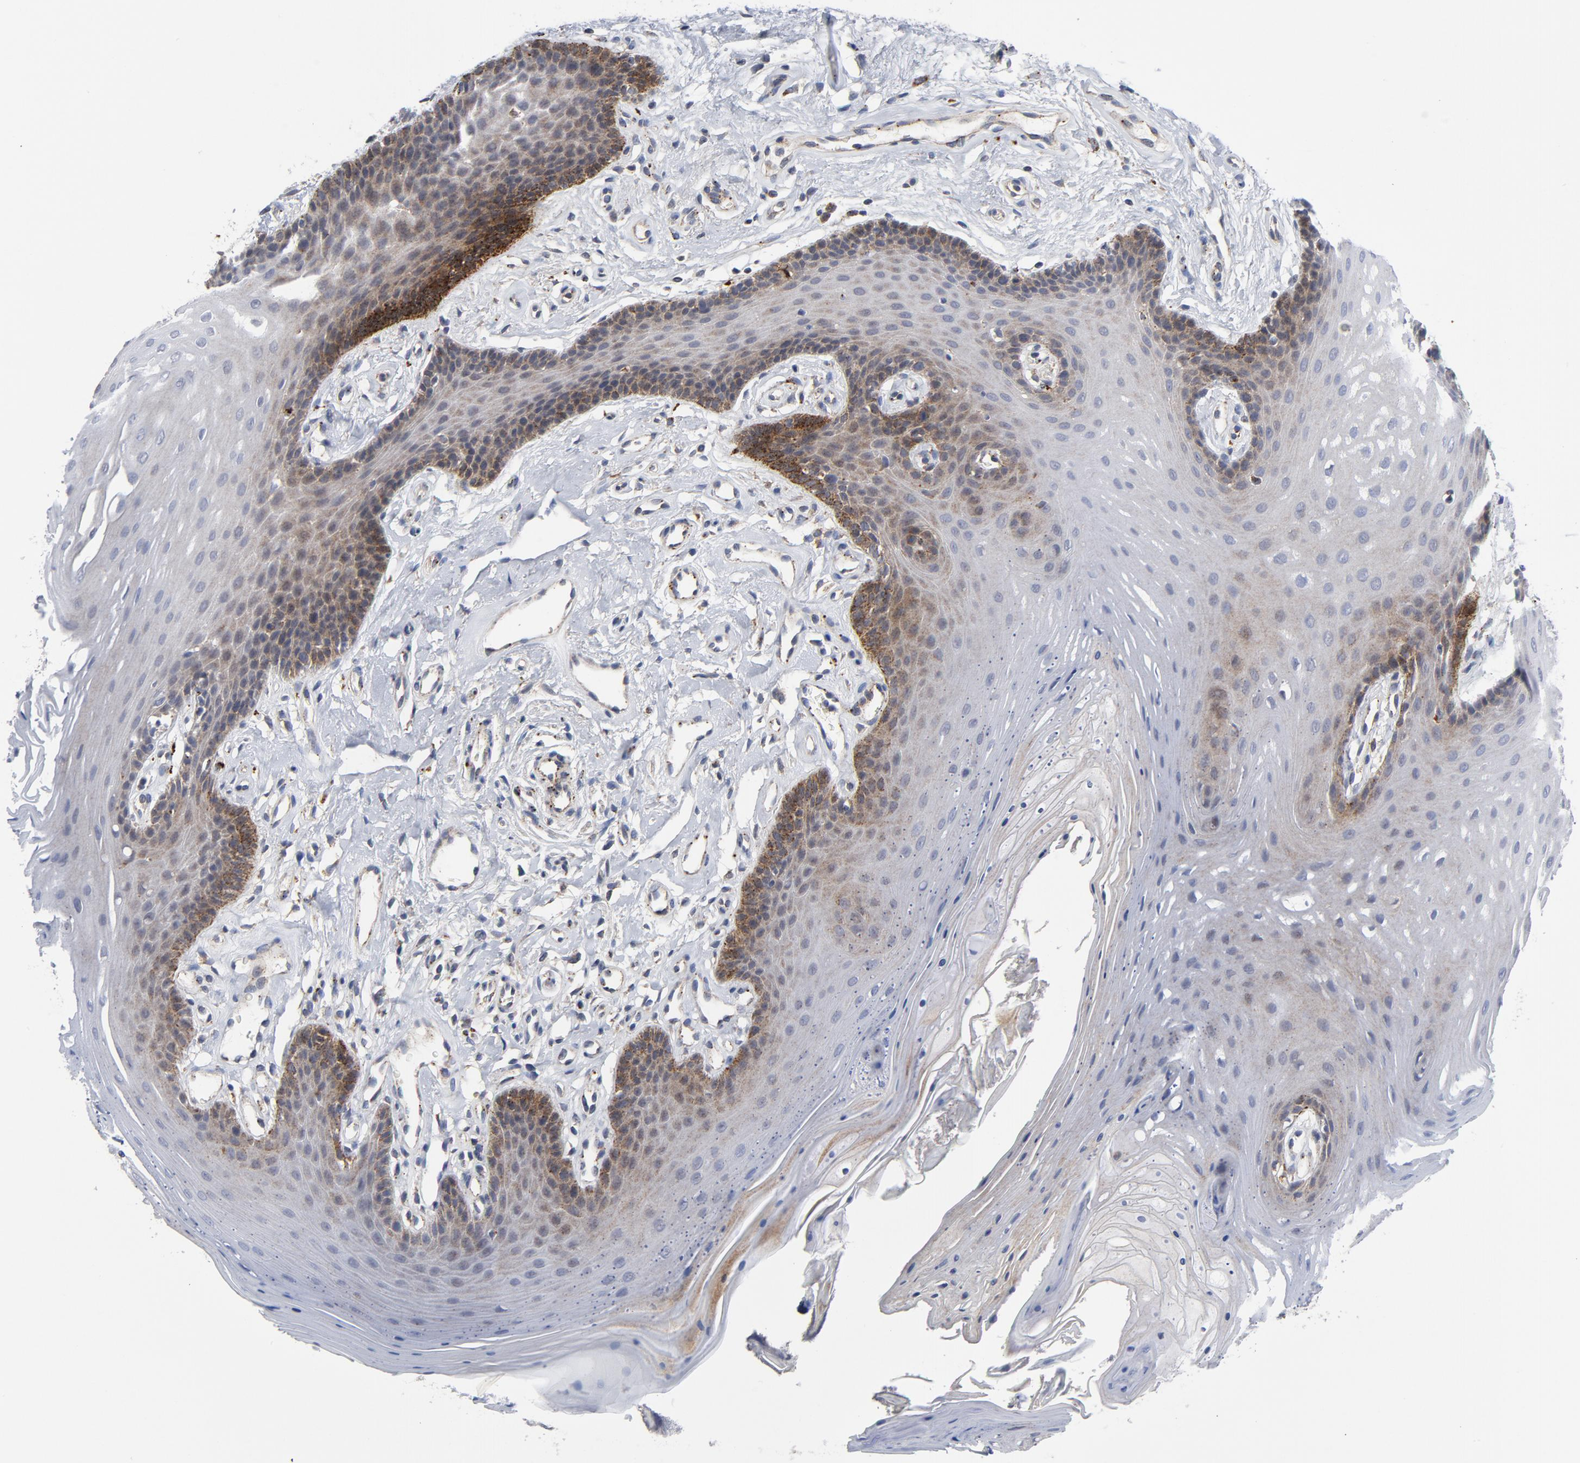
{"staining": {"intensity": "strong", "quantity": "<25%", "location": "cytoplasmic/membranous"}, "tissue": "oral mucosa", "cell_type": "Squamous epithelial cells", "image_type": "normal", "snomed": [{"axis": "morphology", "description": "Normal tissue, NOS"}, {"axis": "topography", "description": "Oral tissue"}], "caption": "About <25% of squamous epithelial cells in normal oral mucosa exhibit strong cytoplasmic/membranous protein expression as visualized by brown immunohistochemical staining.", "gene": "AKT2", "patient": {"sex": "male", "age": 62}}